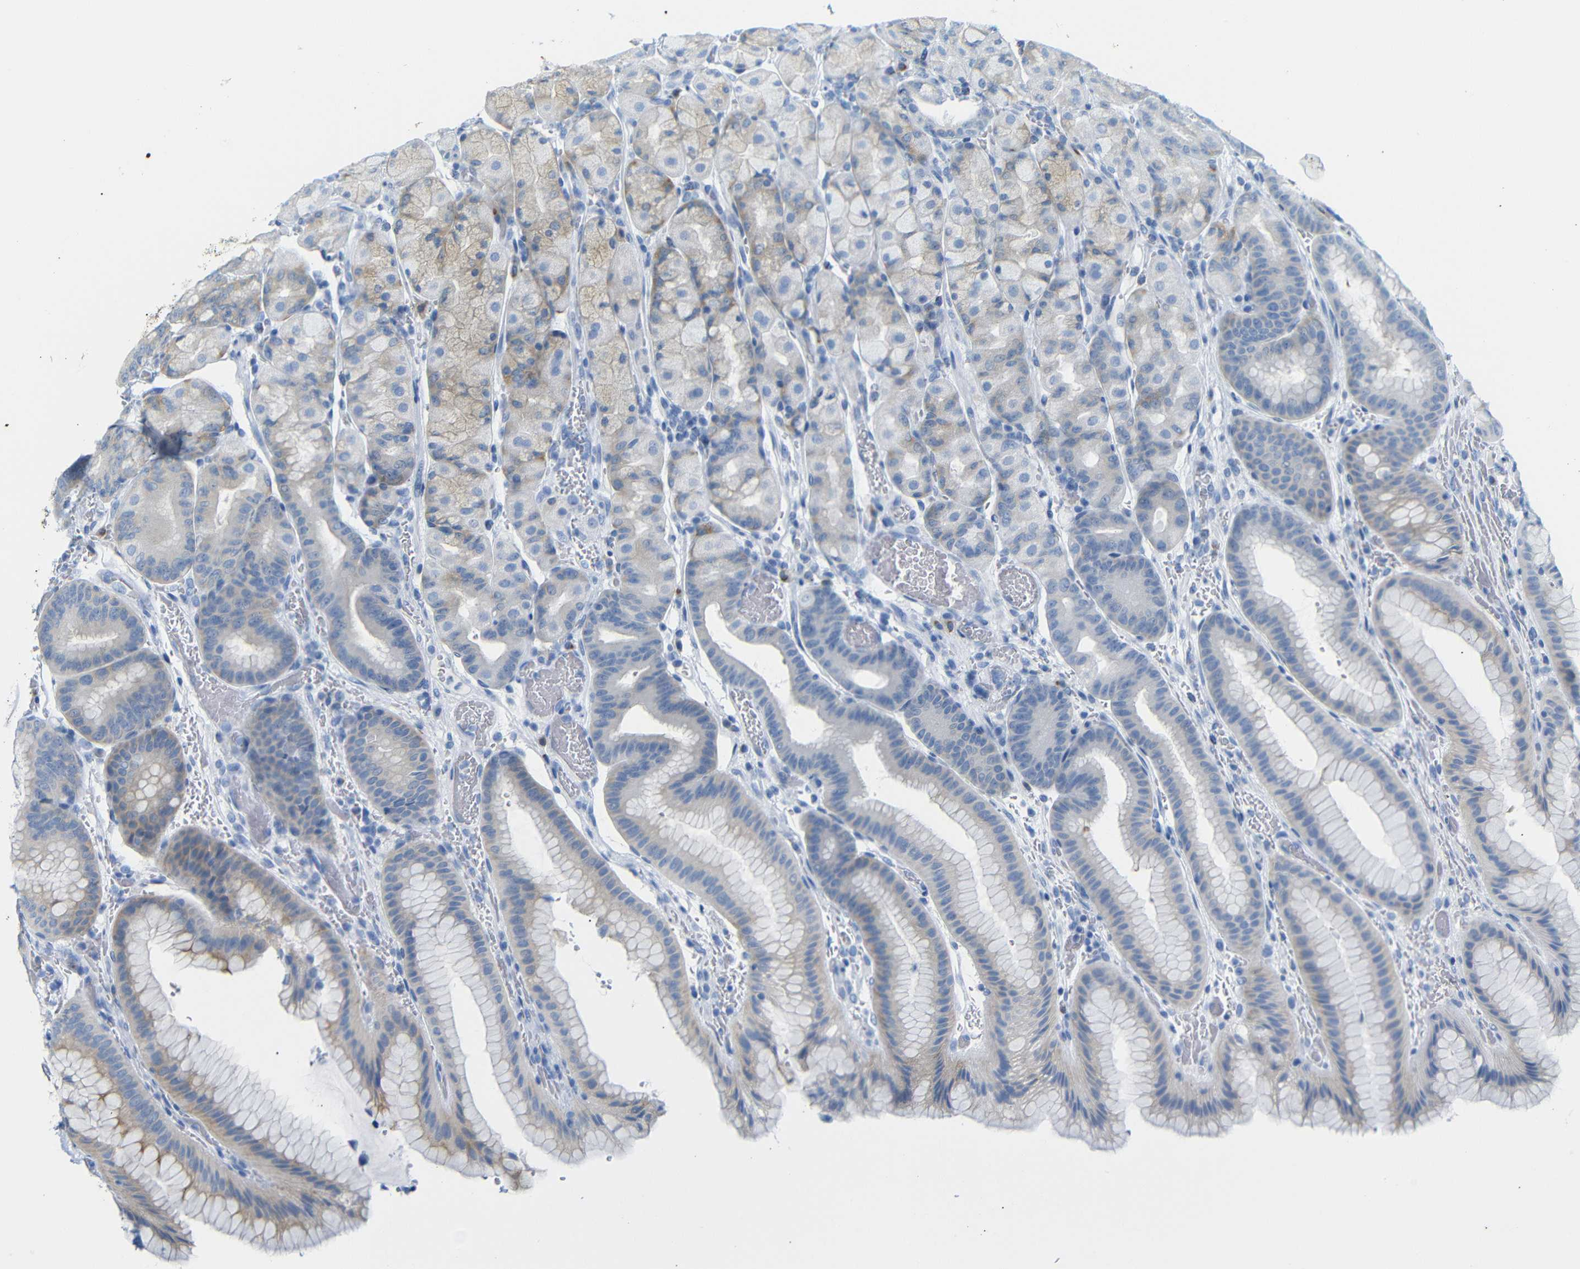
{"staining": {"intensity": "weak", "quantity": "<25%", "location": "cytoplasmic/membranous"}, "tissue": "stomach", "cell_type": "Glandular cells", "image_type": "normal", "snomed": [{"axis": "morphology", "description": "Normal tissue, NOS"}, {"axis": "morphology", "description": "Carcinoid, malignant, NOS"}, {"axis": "topography", "description": "Stomach, upper"}], "caption": "Immunohistochemical staining of unremarkable stomach exhibits no significant staining in glandular cells. (Immunohistochemistry (ihc), brightfield microscopy, high magnification).", "gene": "FCRL1", "patient": {"sex": "male", "age": 39}}